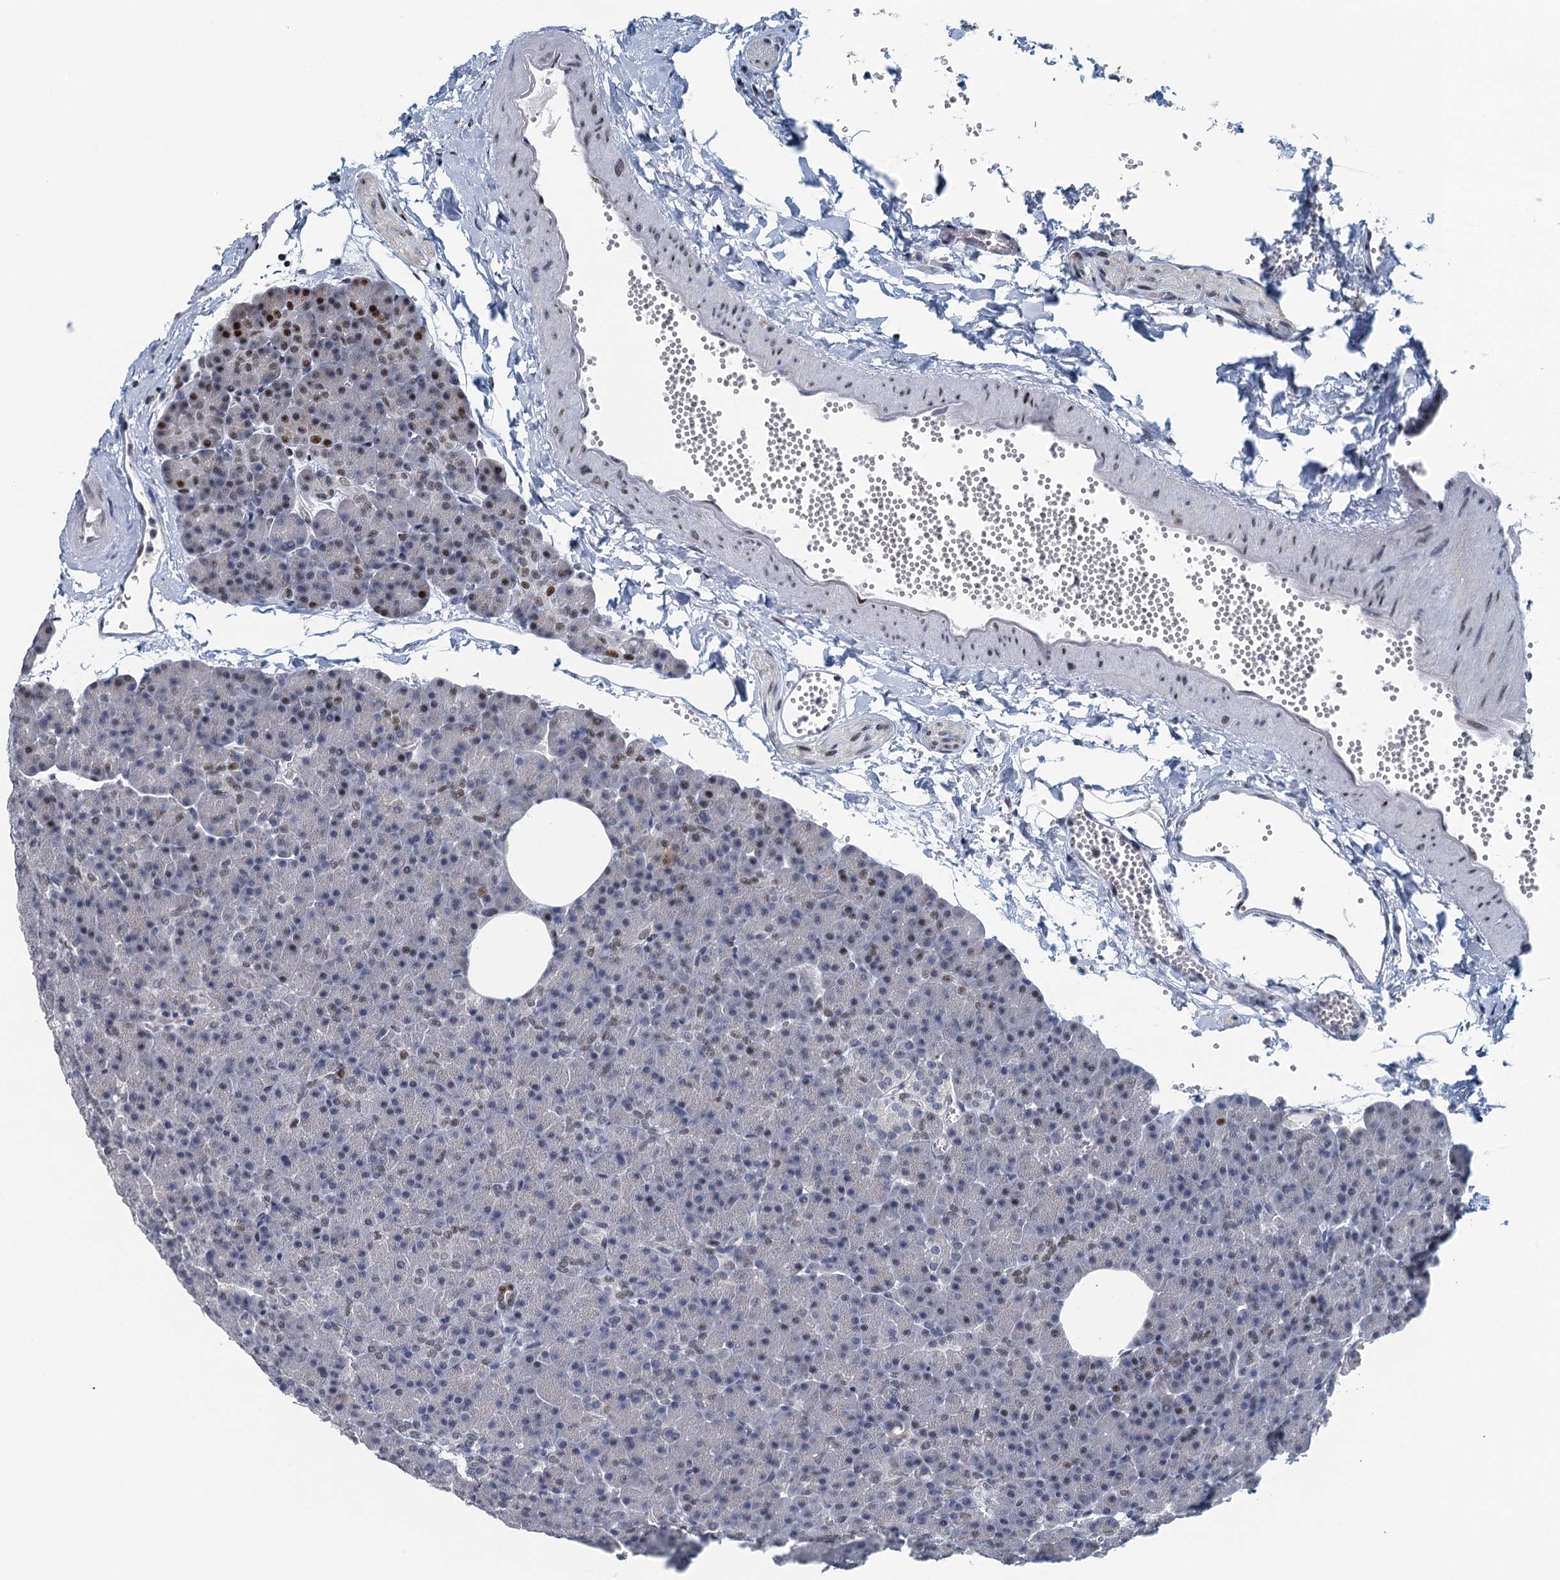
{"staining": {"intensity": "strong", "quantity": "25%-75%", "location": "nuclear"}, "tissue": "pancreas", "cell_type": "Exocrine glandular cells", "image_type": "normal", "snomed": [{"axis": "morphology", "description": "Normal tissue, NOS"}, {"axis": "morphology", "description": "Carcinoid, malignant, NOS"}, {"axis": "topography", "description": "Pancreas"}], "caption": "The image exhibits a brown stain indicating the presence of a protein in the nuclear of exocrine glandular cells in pancreas. (IHC, brightfield microscopy, high magnification).", "gene": "TTLL9", "patient": {"sex": "female", "age": 35}}